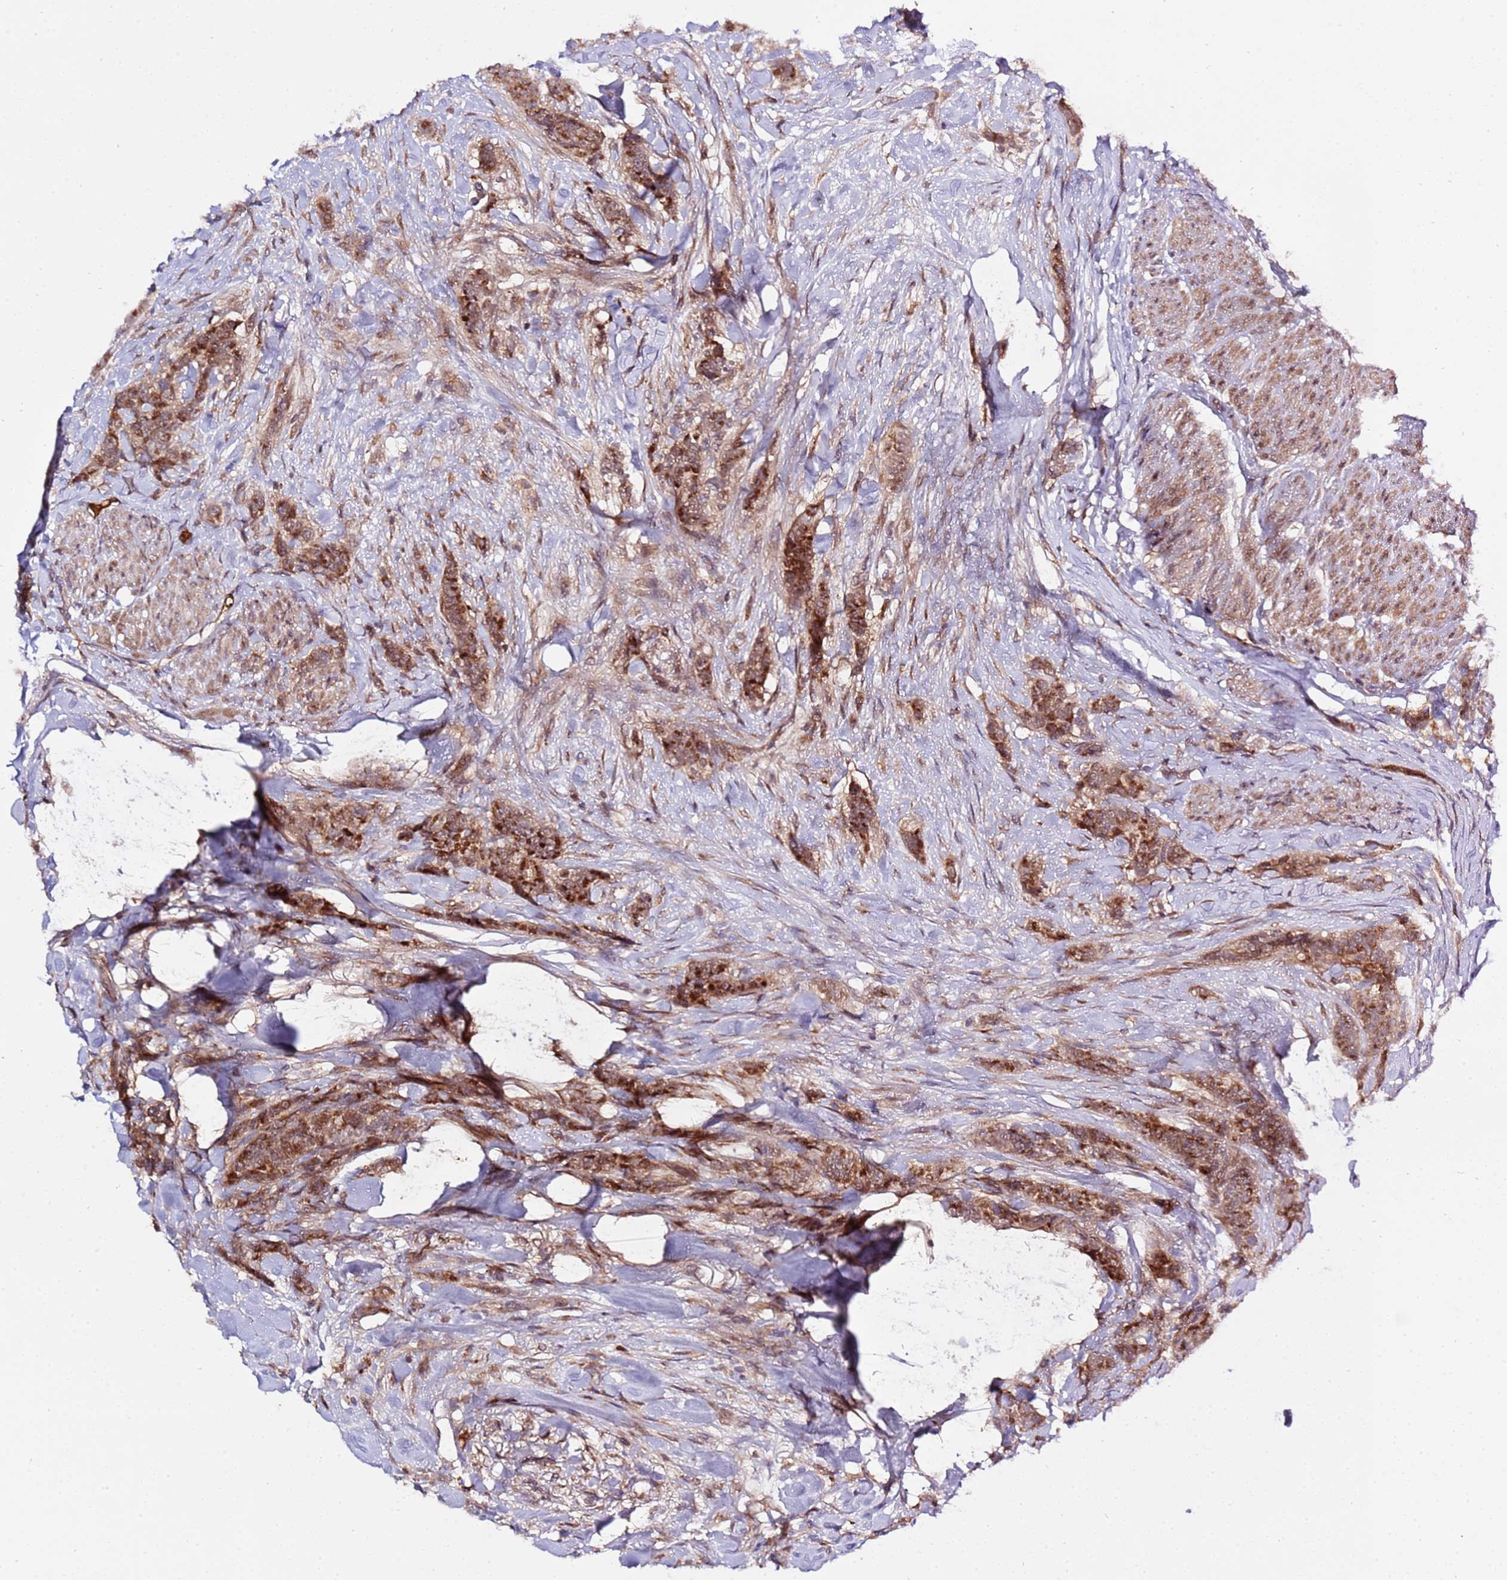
{"staining": {"intensity": "strong", "quantity": "25%-75%", "location": "cytoplasmic/membranous"}, "tissue": "breast cancer", "cell_type": "Tumor cells", "image_type": "cancer", "snomed": [{"axis": "morphology", "description": "Duct carcinoma"}, {"axis": "topography", "description": "Breast"}], "caption": "About 25%-75% of tumor cells in breast invasive ductal carcinoma demonstrate strong cytoplasmic/membranous protein expression as visualized by brown immunohistochemical staining.", "gene": "ZNF624", "patient": {"sex": "female", "age": 40}}